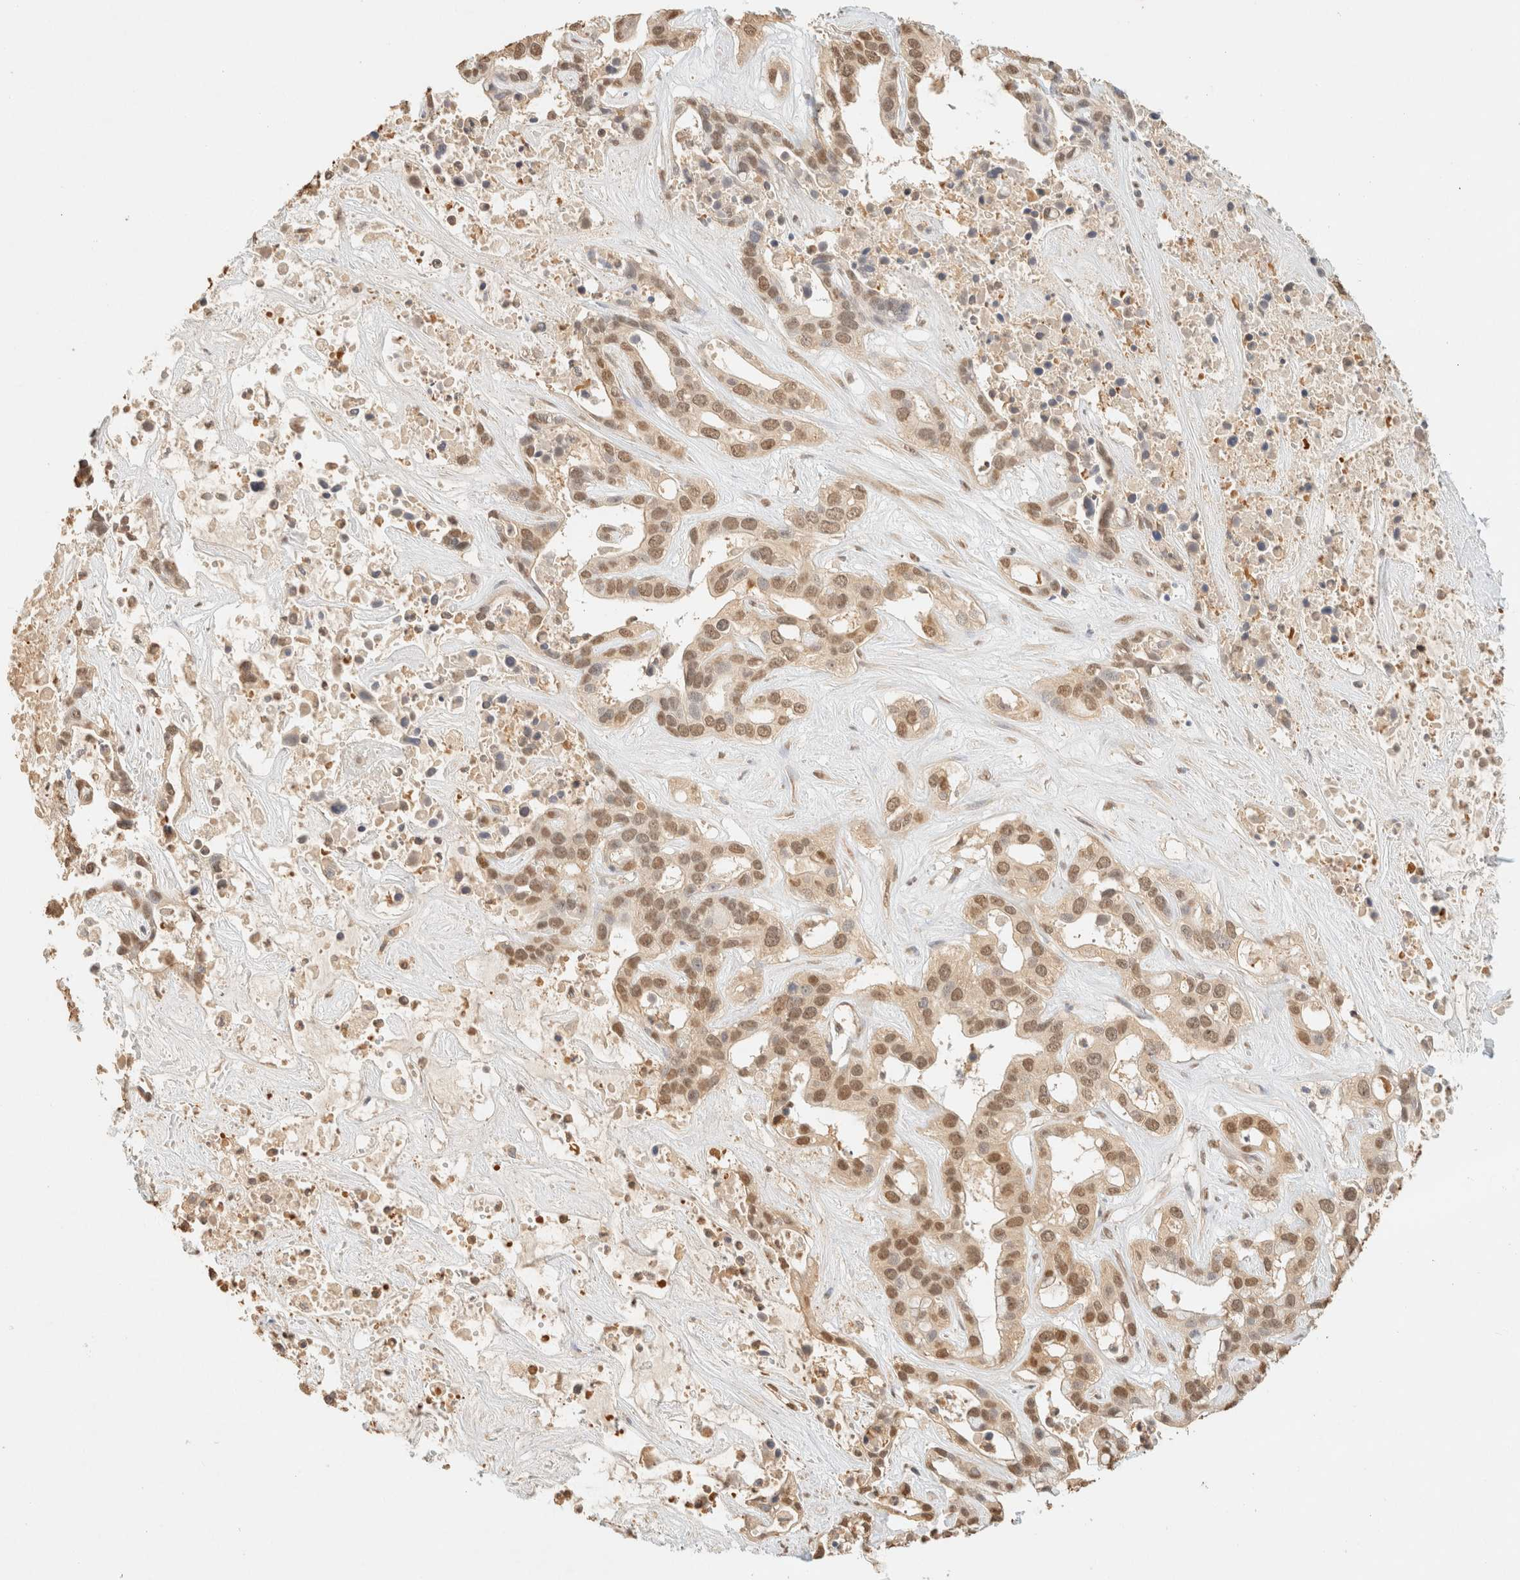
{"staining": {"intensity": "moderate", "quantity": ">75%", "location": "nuclear"}, "tissue": "liver cancer", "cell_type": "Tumor cells", "image_type": "cancer", "snomed": [{"axis": "morphology", "description": "Cholangiocarcinoma"}, {"axis": "topography", "description": "Liver"}], "caption": "Cholangiocarcinoma (liver) was stained to show a protein in brown. There is medium levels of moderate nuclear expression in about >75% of tumor cells.", "gene": "S100A13", "patient": {"sex": "female", "age": 65}}